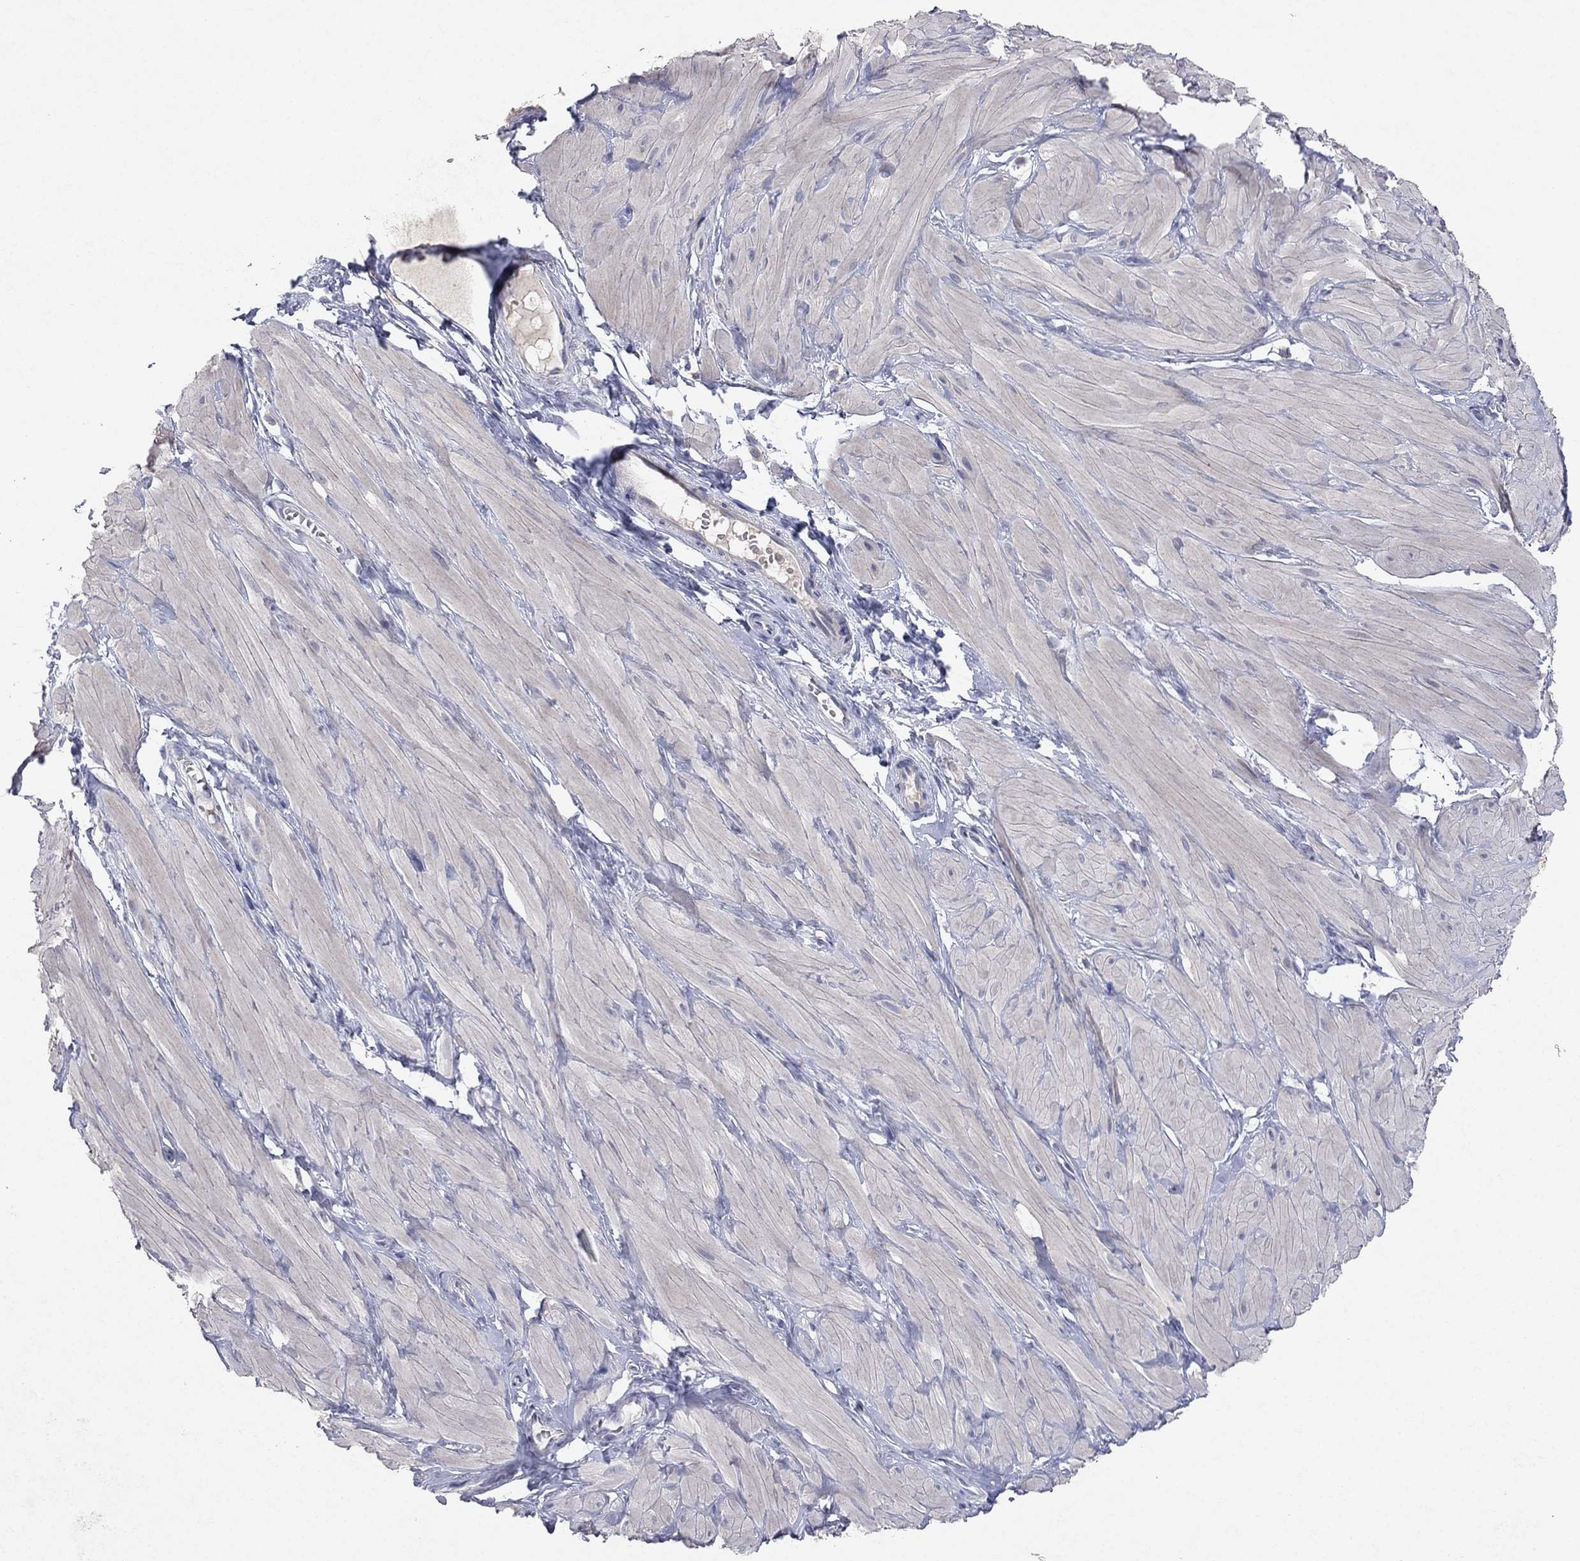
{"staining": {"intensity": "negative", "quantity": "none", "location": "none"}, "tissue": "adipose tissue", "cell_type": "Adipocytes", "image_type": "normal", "snomed": [{"axis": "morphology", "description": "Normal tissue, NOS"}, {"axis": "topography", "description": "Smooth muscle"}, {"axis": "topography", "description": "Peripheral nerve tissue"}], "caption": "Adipose tissue stained for a protein using immunohistochemistry (IHC) reveals no positivity adipocytes.", "gene": "MMP13", "patient": {"sex": "male", "age": 22}}